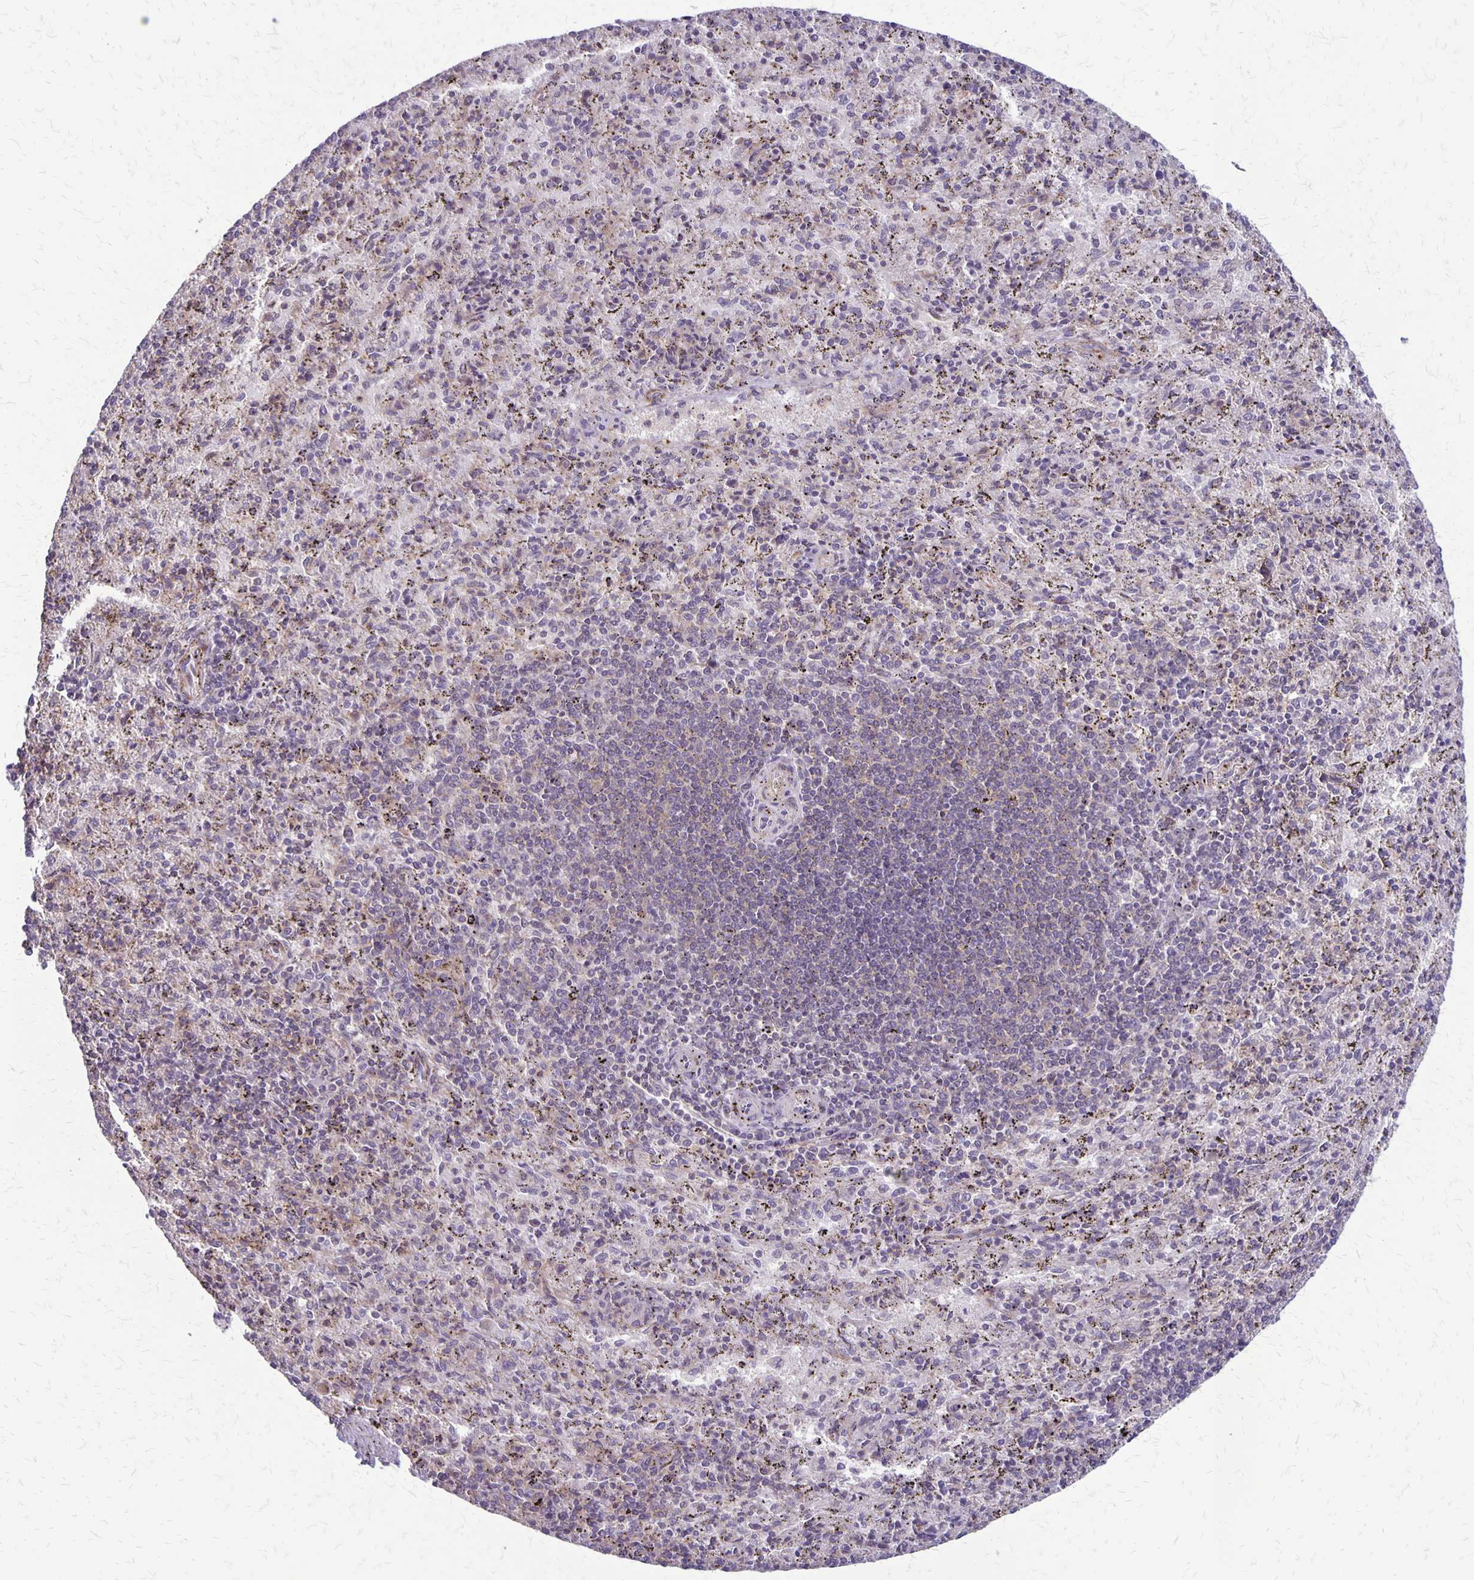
{"staining": {"intensity": "moderate", "quantity": "25%-75%", "location": "cytoplasmic/membranous"}, "tissue": "spleen", "cell_type": "Cells in red pulp", "image_type": "normal", "snomed": [{"axis": "morphology", "description": "Normal tissue, NOS"}, {"axis": "topography", "description": "Spleen"}], "caption": "Brown immunohistochemical staining in normal human spleen displays moderate cytoplasmic/membranous positivity in about 25%-75% of cells in red pulp.", "gene": "SEPTIN5", "patient": {"sex": "male", "age": 57}}